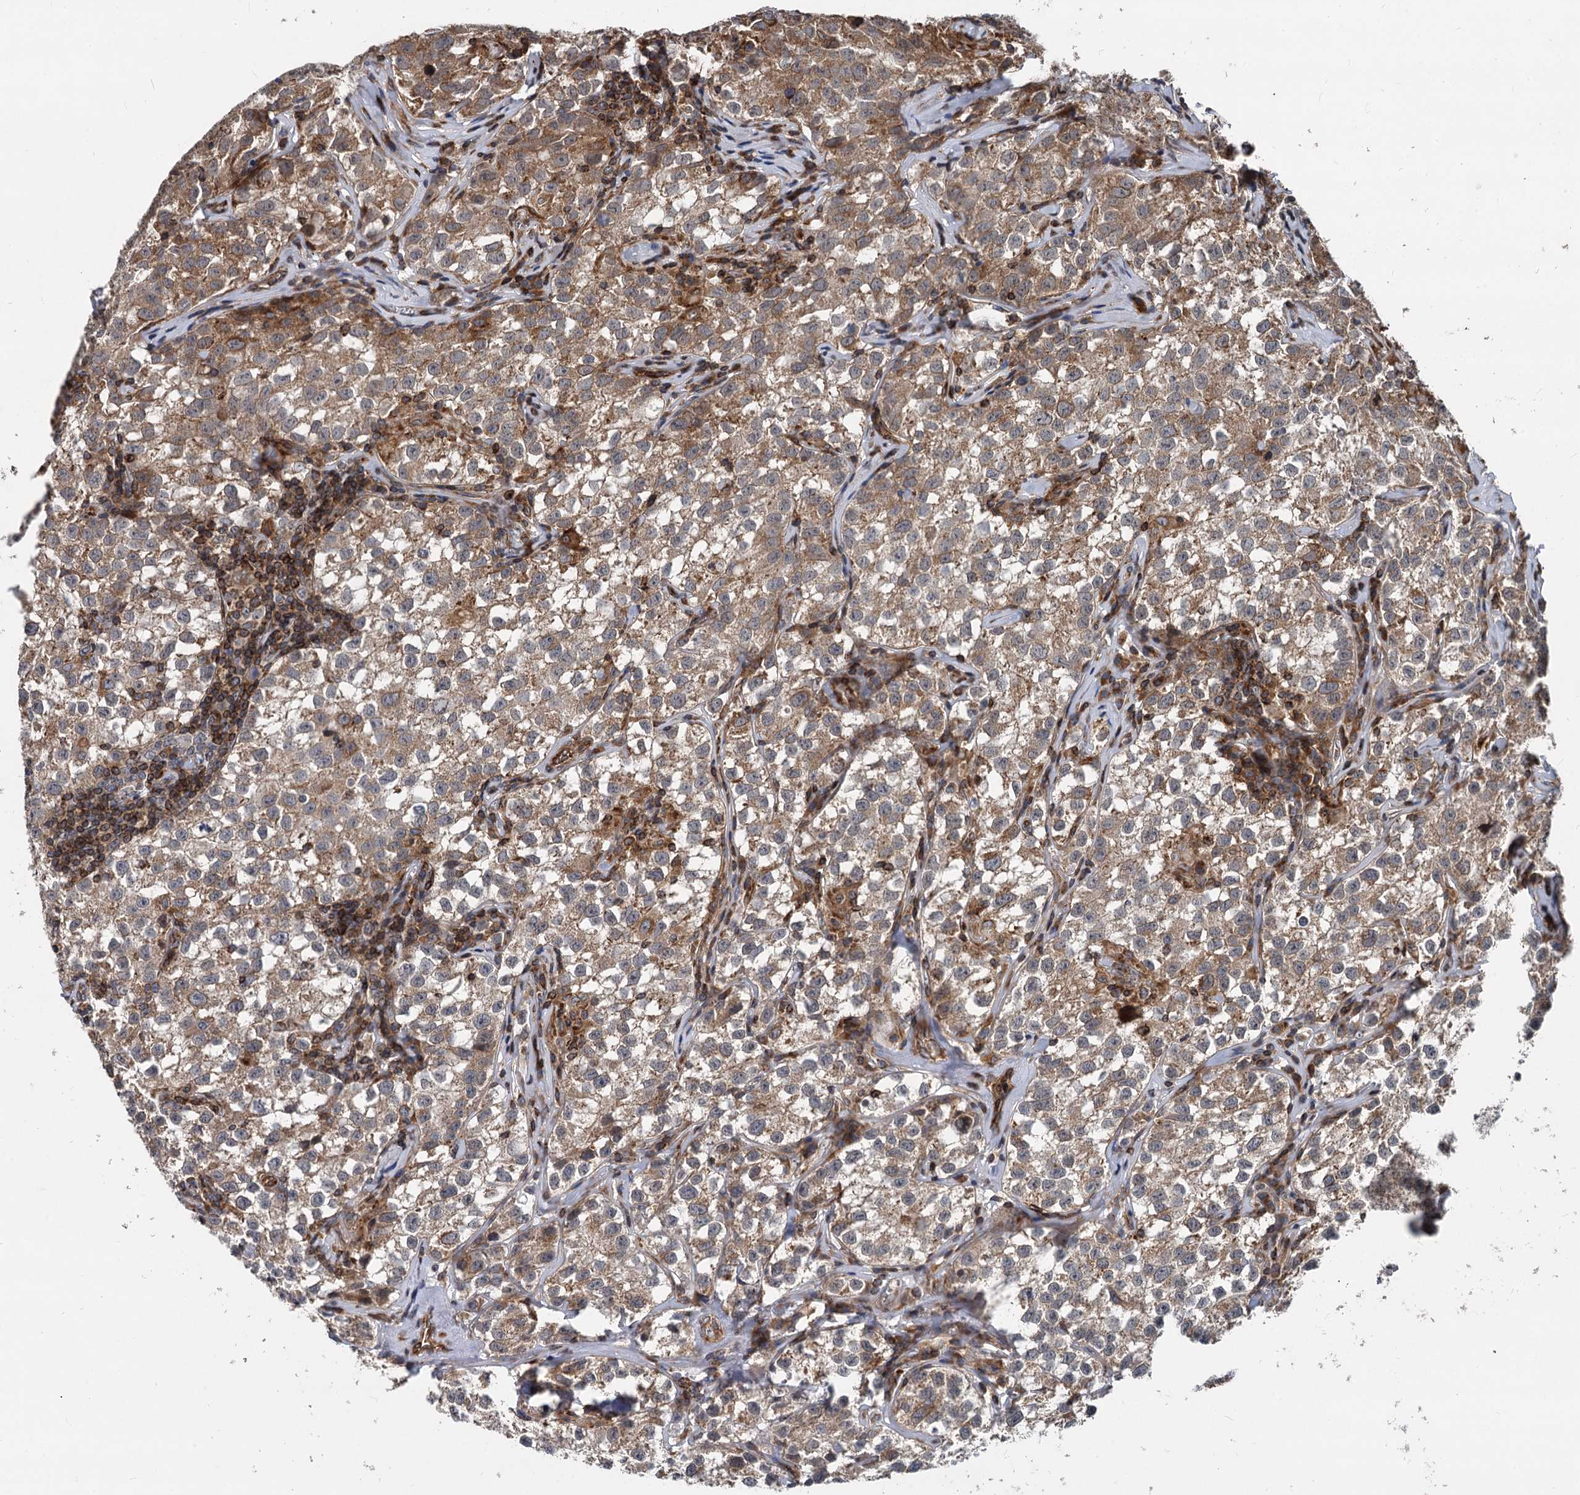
{"staining": {"intensity": "moderate", "quantity": ">75%", "location": "cytoplasmic/membranous"}, "tissue": "testis cancer", "cell_type": "Tumor cells", "image_type": "cancer", "snomed": [{"axis": "morphology", "description": "Seminoma, NOS"}, {"axis": "morphology", "description": "Carcinoma, Embryonal, NOS"}, {"axis": "topography", "description": "Testis"}], "caption": "Brown immunohistochemical staining in seminoma (testis) demonstrates moderate cytoplasmic/membranous expression in about >75% of tumor cells. (brown staining indicates protein expression, while blue staining denotes nuclei).", "gene": "STIM1", "patient": {"sex": "male", "age": 43}}